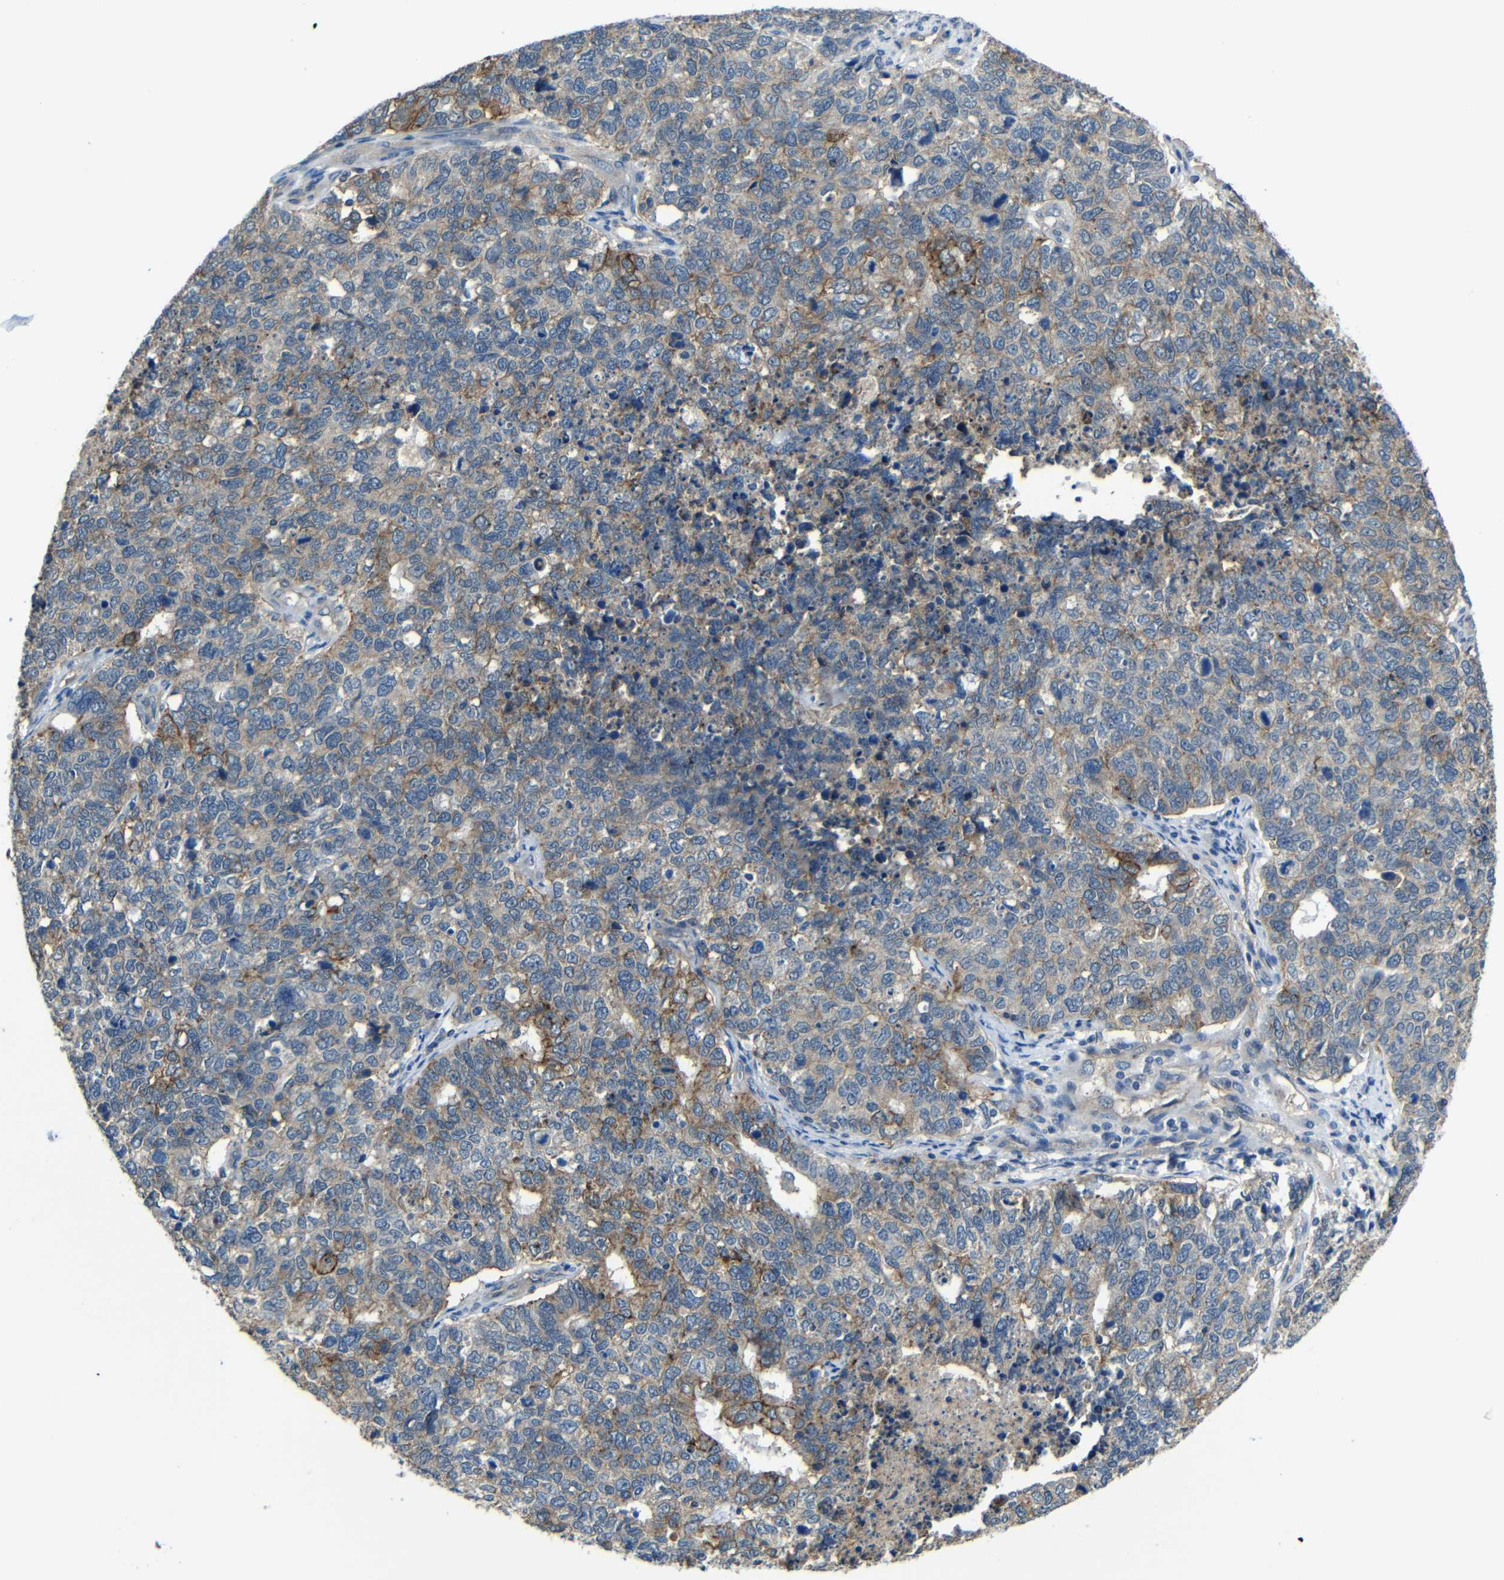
{"staining": {"intensity": "moderate", "quantity": "25%-75%", "location": "cytoplasmic/membranous"}, "tissue": "cervical cancer", "cell_type": "Tumor cells", "image_type": "cancer", "snomed": [{"axis": "morphology", "description": "Squamous cell carcinoma, NOS"}, {"axis": "topography", "description": "Cervix"}], "caption": "Moderate cytoplasmic/membranous positivity for a protein is seen in about 25%-75% of tumor cells of cervical cancer (squamous cell carcinoma) using IHC.", "gene": "ZNF90", "patient": {"sex": "female", "age": 63}}